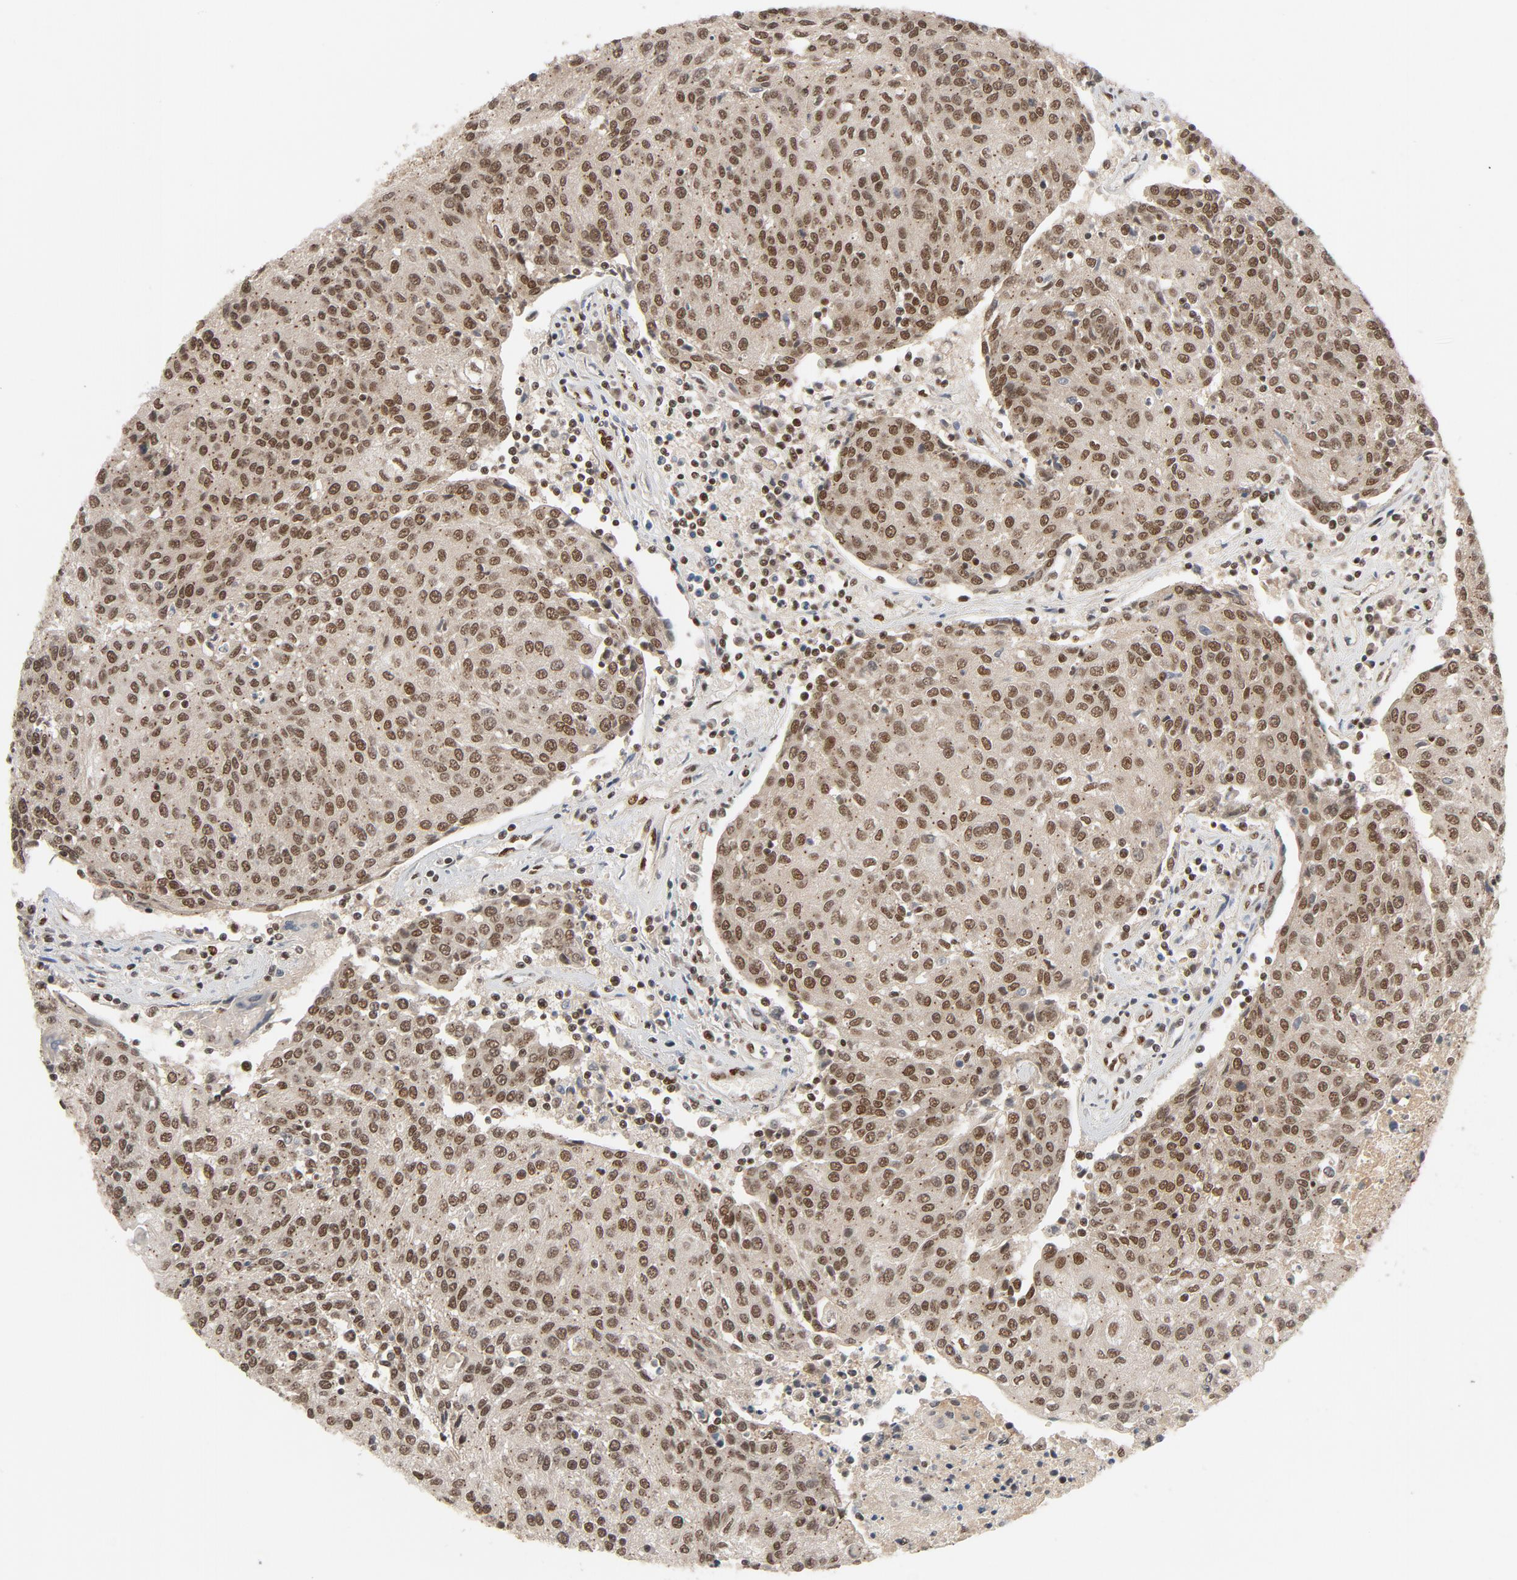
{"staining": {"intensity": "moderate", "quantity": ">75%", "location": "nuclear"}, "tissue": "urothelial cancer", "cell_type": "Tumor cells", "image_type": "cancer", "snomed": [{"axis": "morphology", "description": "Urothelial carcinoma, High grade"}, {"axis": "topography", "description": "Urinary bladder"}], "caption": "Immunohistochemical staining of urothelial cancer demonstrates medium levels of moderate nuclear positivity in approximately >75% of tumor cells.", "gene": "SMARCD1", "patient": {"sex": "female", "age": 85}}